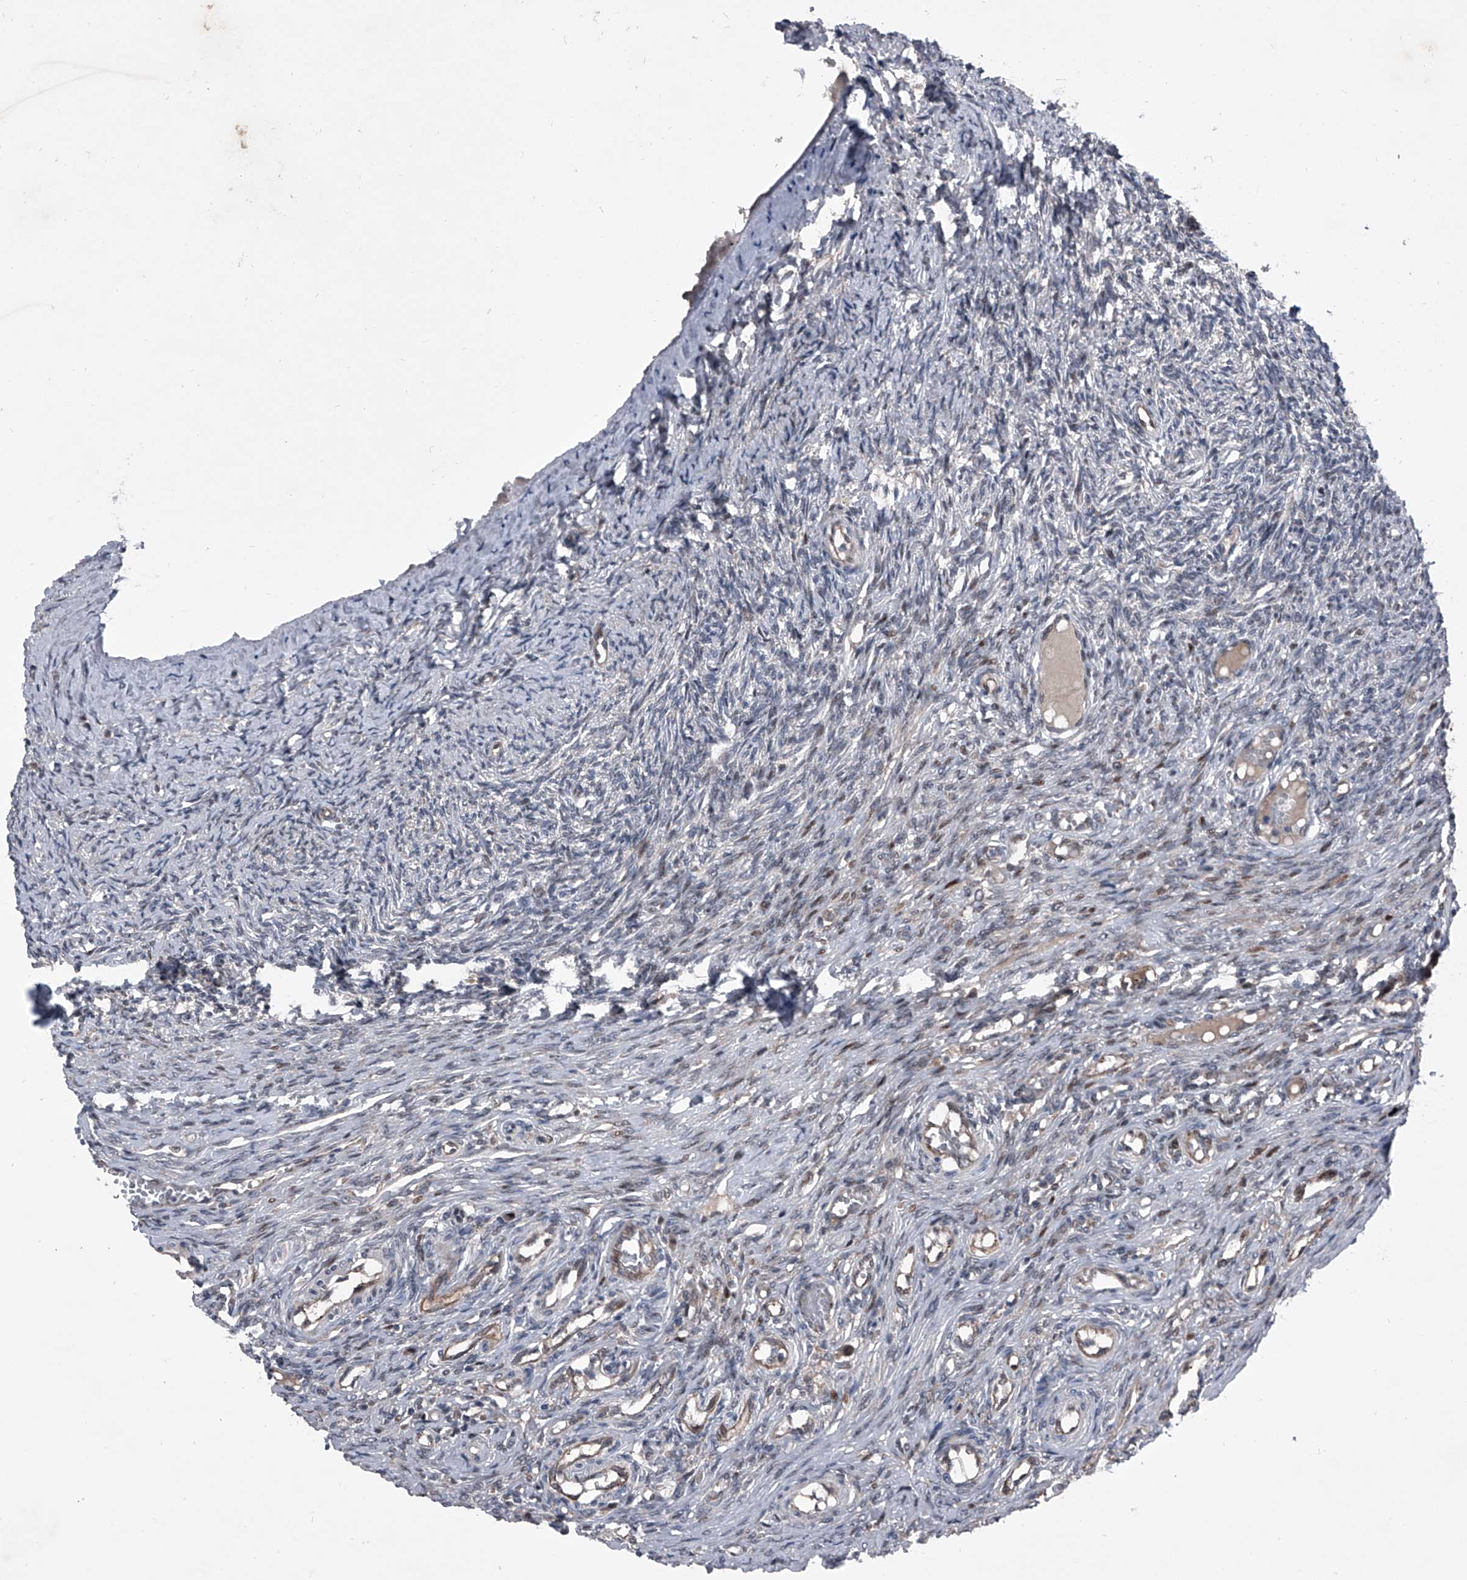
{"staining": {"intensity": "weak", "quantity": "25%-75%", "location": "cytoplasmic/membranous"}, "tissue": "ovary", "cell_type": "Follicle cells", "image_type": "normal", "snomed": [{"axis": "morphology", "description": "Adenocarcinoma, NOS"}, {"axis": "topography", "description": "Endometrium"}], "caption": "Follicle cells reveal weak cytoplasmic/membranous staining in approximately 25%-75% of cells in benign ovary. Immunohistochemistry stains the protein of interest in brown and the nuclei are stained blue.", "gene": "ELK4", "patient": {"sex": "female", "age": 32}}